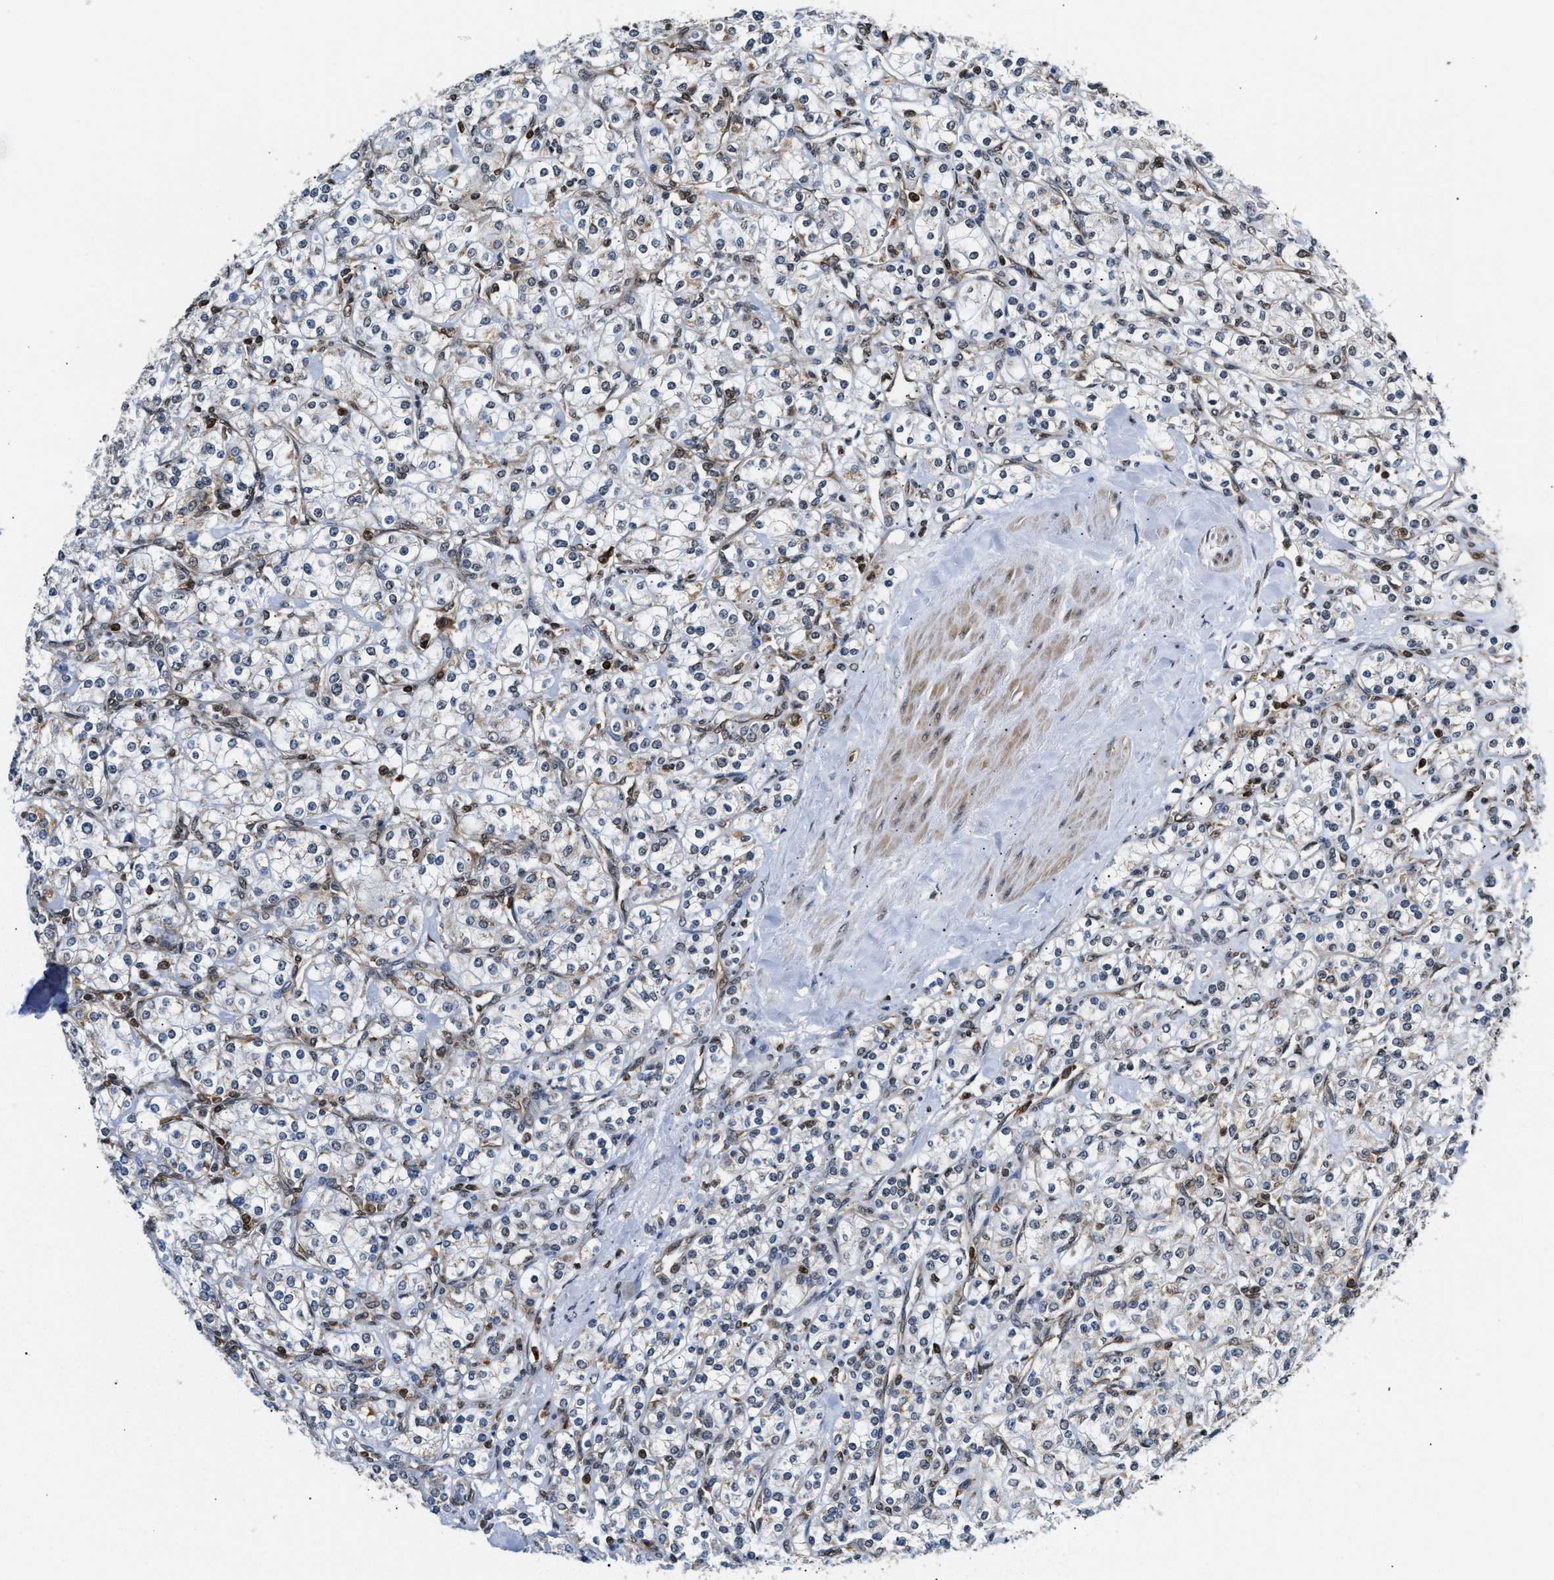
{"staining": {"intensity": "negative", "quantity": "none", "location": "none"}, "tissue": "renal cancer", "cell_type": "Tumor cells", "image_type": "cancer", "snomed": [{"axis": "morphology", "description": "Adenocarcinoma, NOS"}, {"axis": "topography", "description": "Kidney"}], "caption": "Immunohistochemical staining of adenocarcinoma (renal) shows no significant positivity in tumor cells.", "gene": "STK10", "patient": {"sex": "male", "age": 77}}